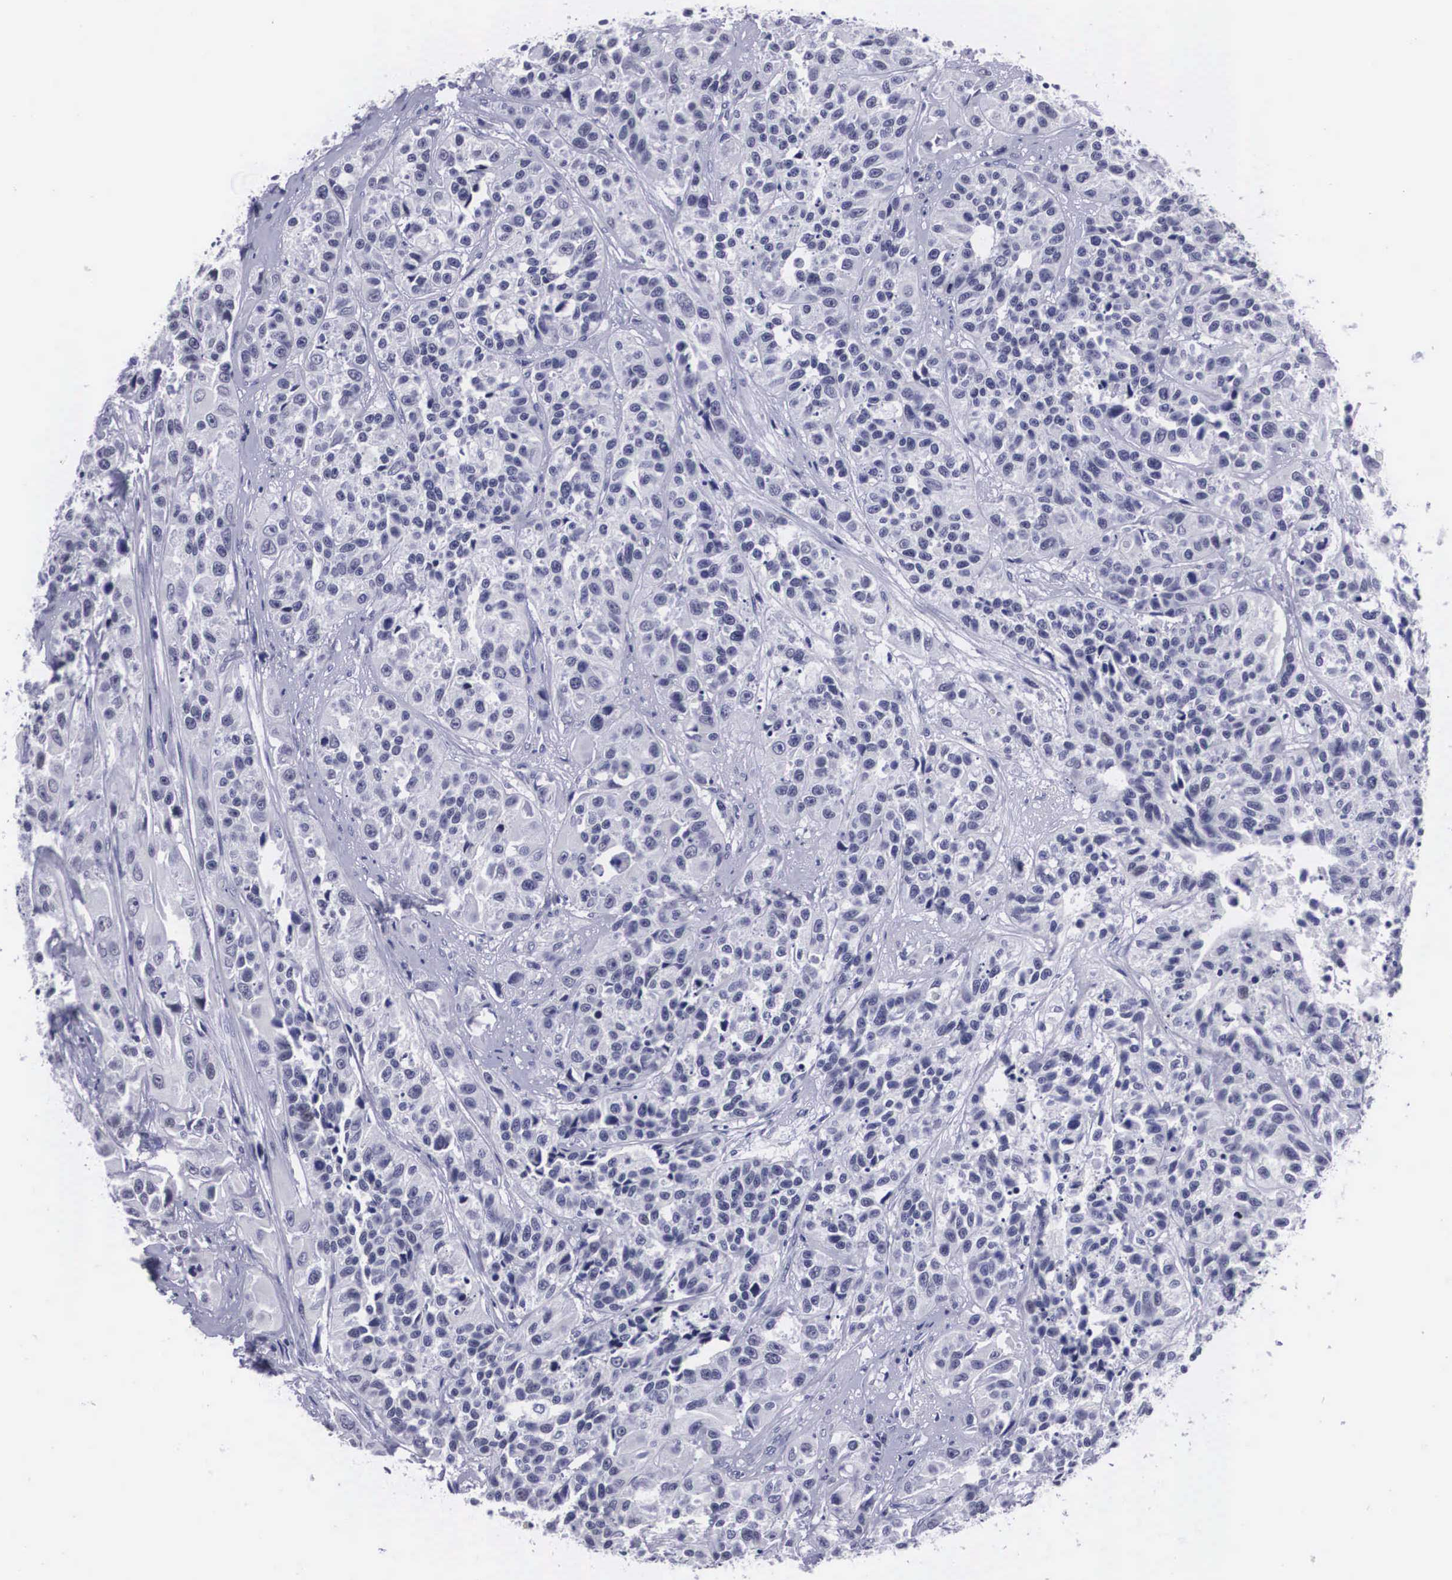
{"staining": {"intensity": "negative", "quantity": "none", "location": "none"}, "tissue": "urothelial cancer", "cell_type": "Tumor cells", "image_type": "cancer", "snomed": [{"axis": "morphology", "description": "Urothelial carcinoma, High grade"}, {"axis": "topography", "description": "Urinary bladder"}], "caption": "Urothelial carcinoma (high-grade) was stained to show a protein in brown. There is no significant expression in tumor cells.", "gene": "C22orf31", "patient": {"sex": "female", "age": 81}}